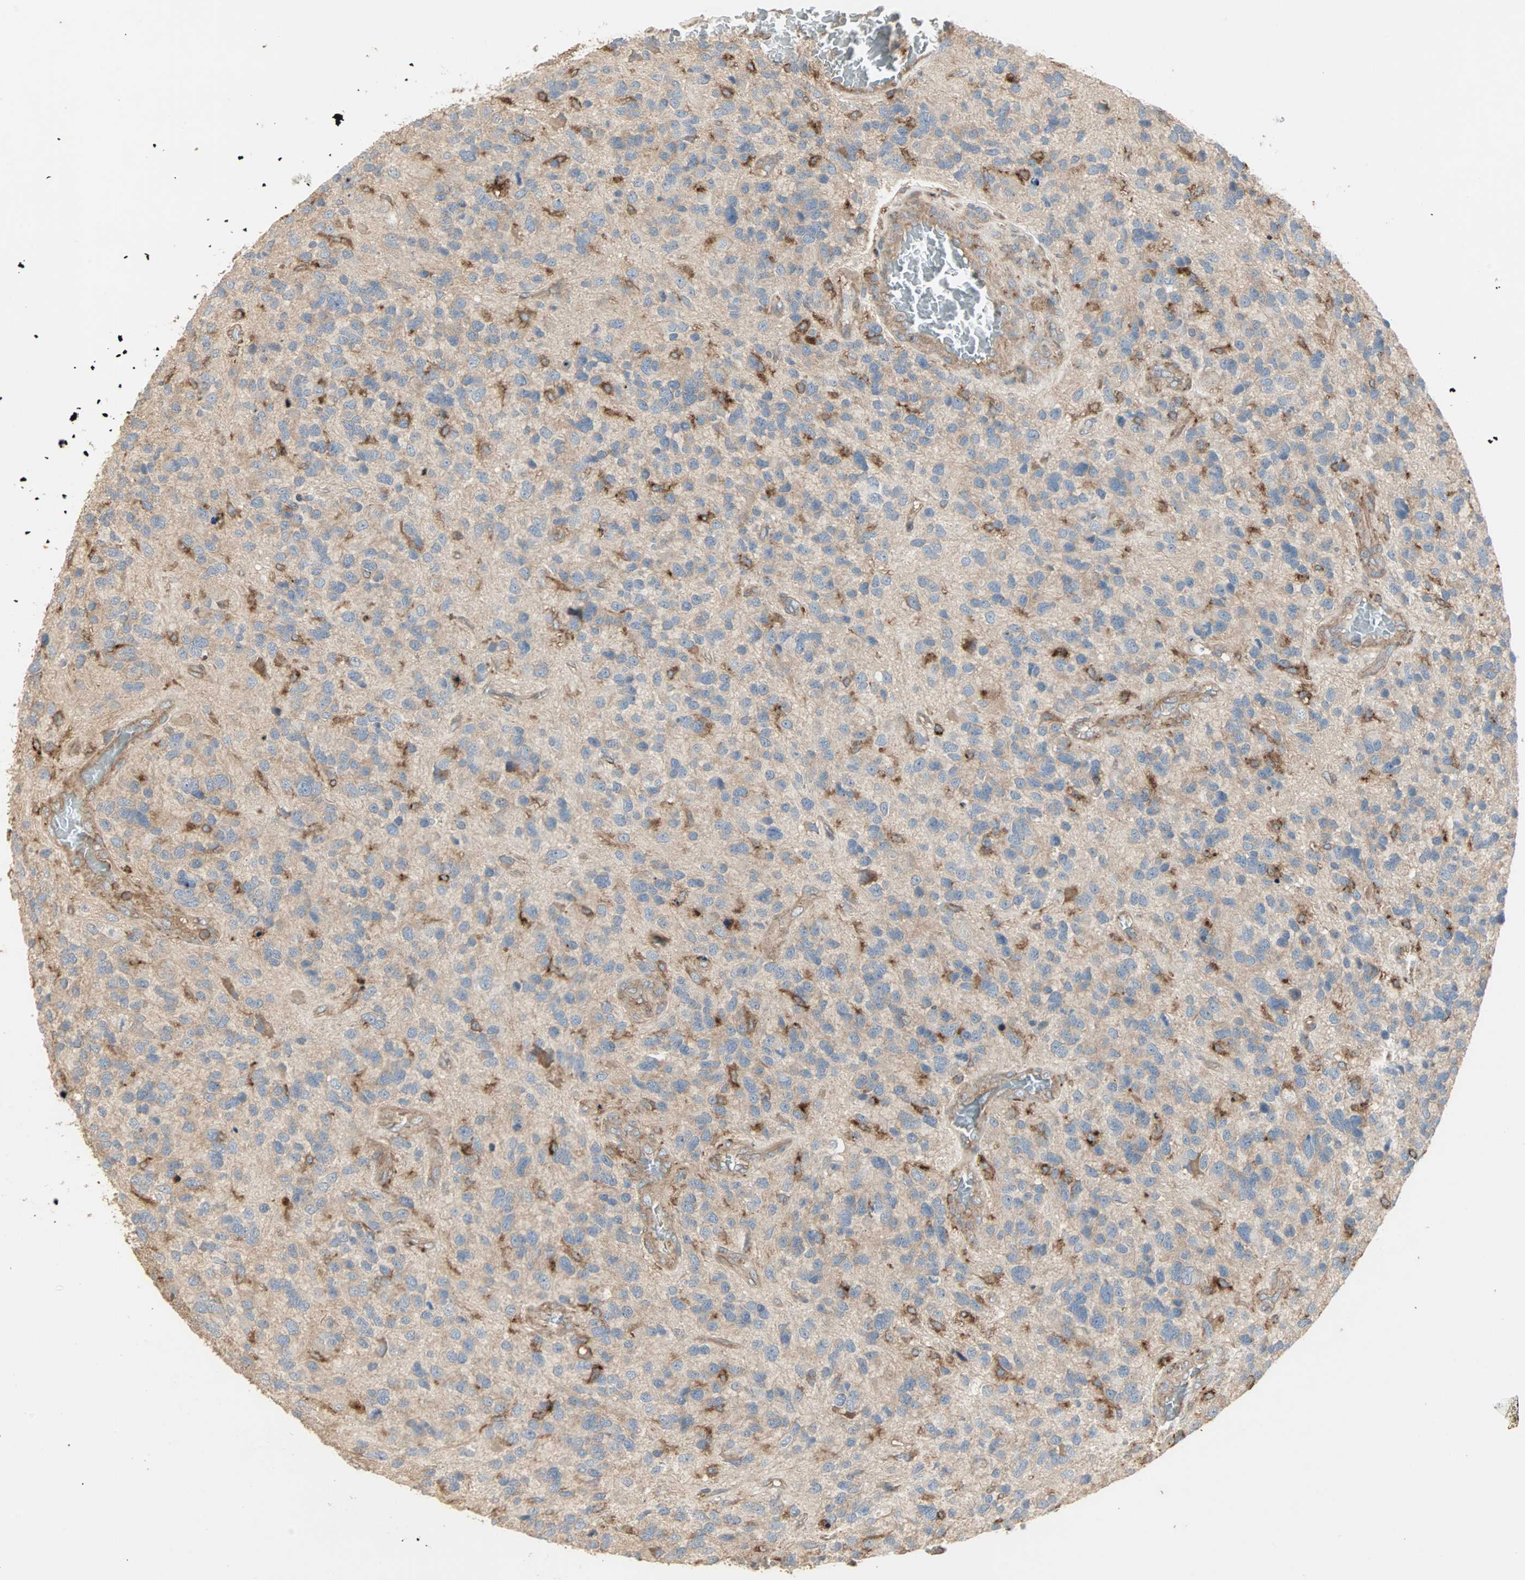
{"staining": {"intensity": "negative", "quantity": "none", "location": "none"}, "tissue": "glioma", "cell_type": "Tumor cells", "image_type": "cancer", "snomed": [{"axis": "morphology", "description": "Glioma, malignant, High grade"}, {"axis": "topography", "description": "Brain"}], "caption": "Tumor cells show no significant protein expression in glioma.", "gene": "GNAI2", "patient": {"sex": "female", "age": 58}}